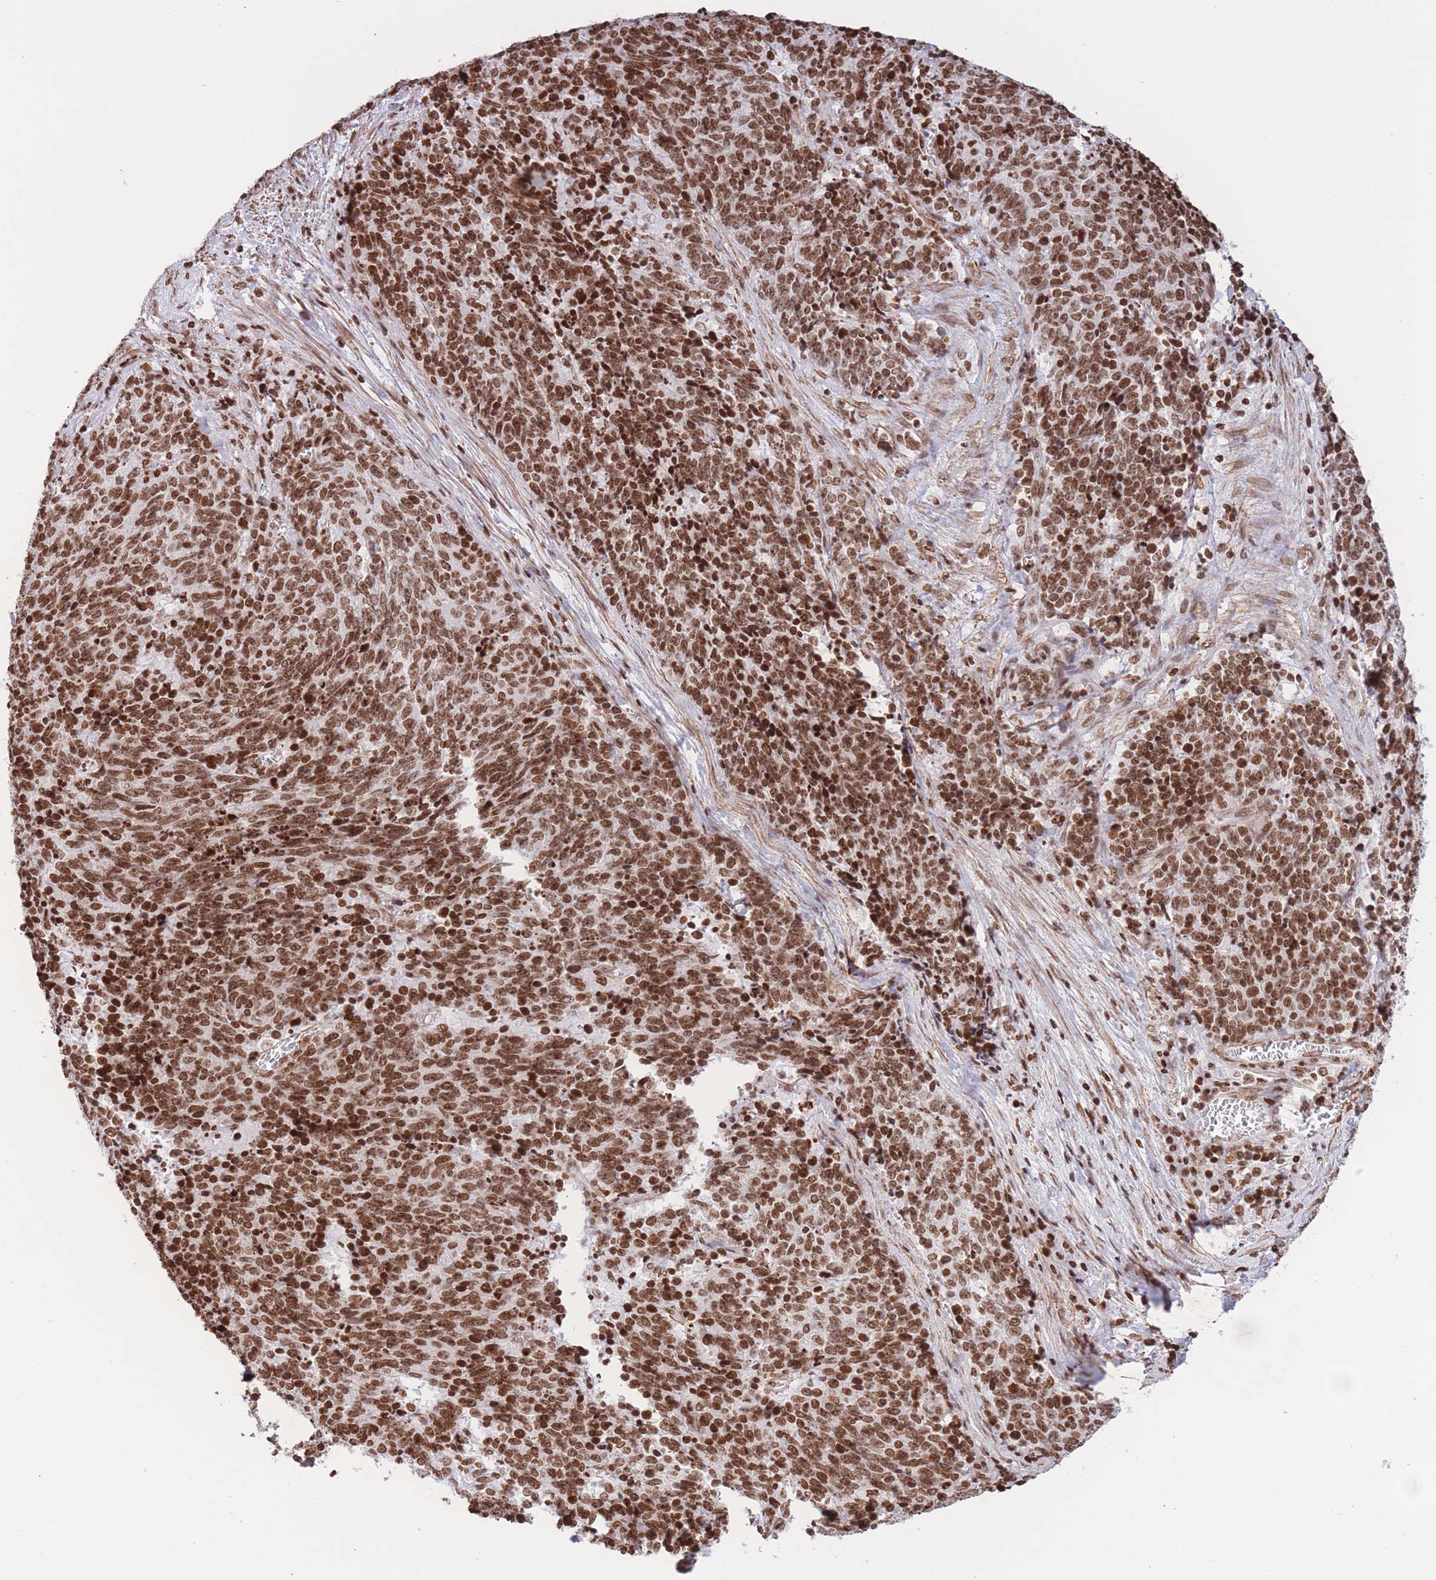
{"staining": {"intensity": "strong", "quantity": ">75%", "location": "nuclear"}, "tissue": "cervical cancer", "cell_type": "Tumor cells", "image_type": "cancer", "snomed": [{"axis": "morphology", "description": "Squamous cell carcinoma, NOS"}, {"axis": "topography", "description": "Cervix"}], "caption": "This is an image of immunohistochemistry (IHC) staining of cervical cancer, which shows strong positivity in the nuclear of tumor cells.", "gene": "H2BC11", "patient": {"sex": "female", "age": 29}}